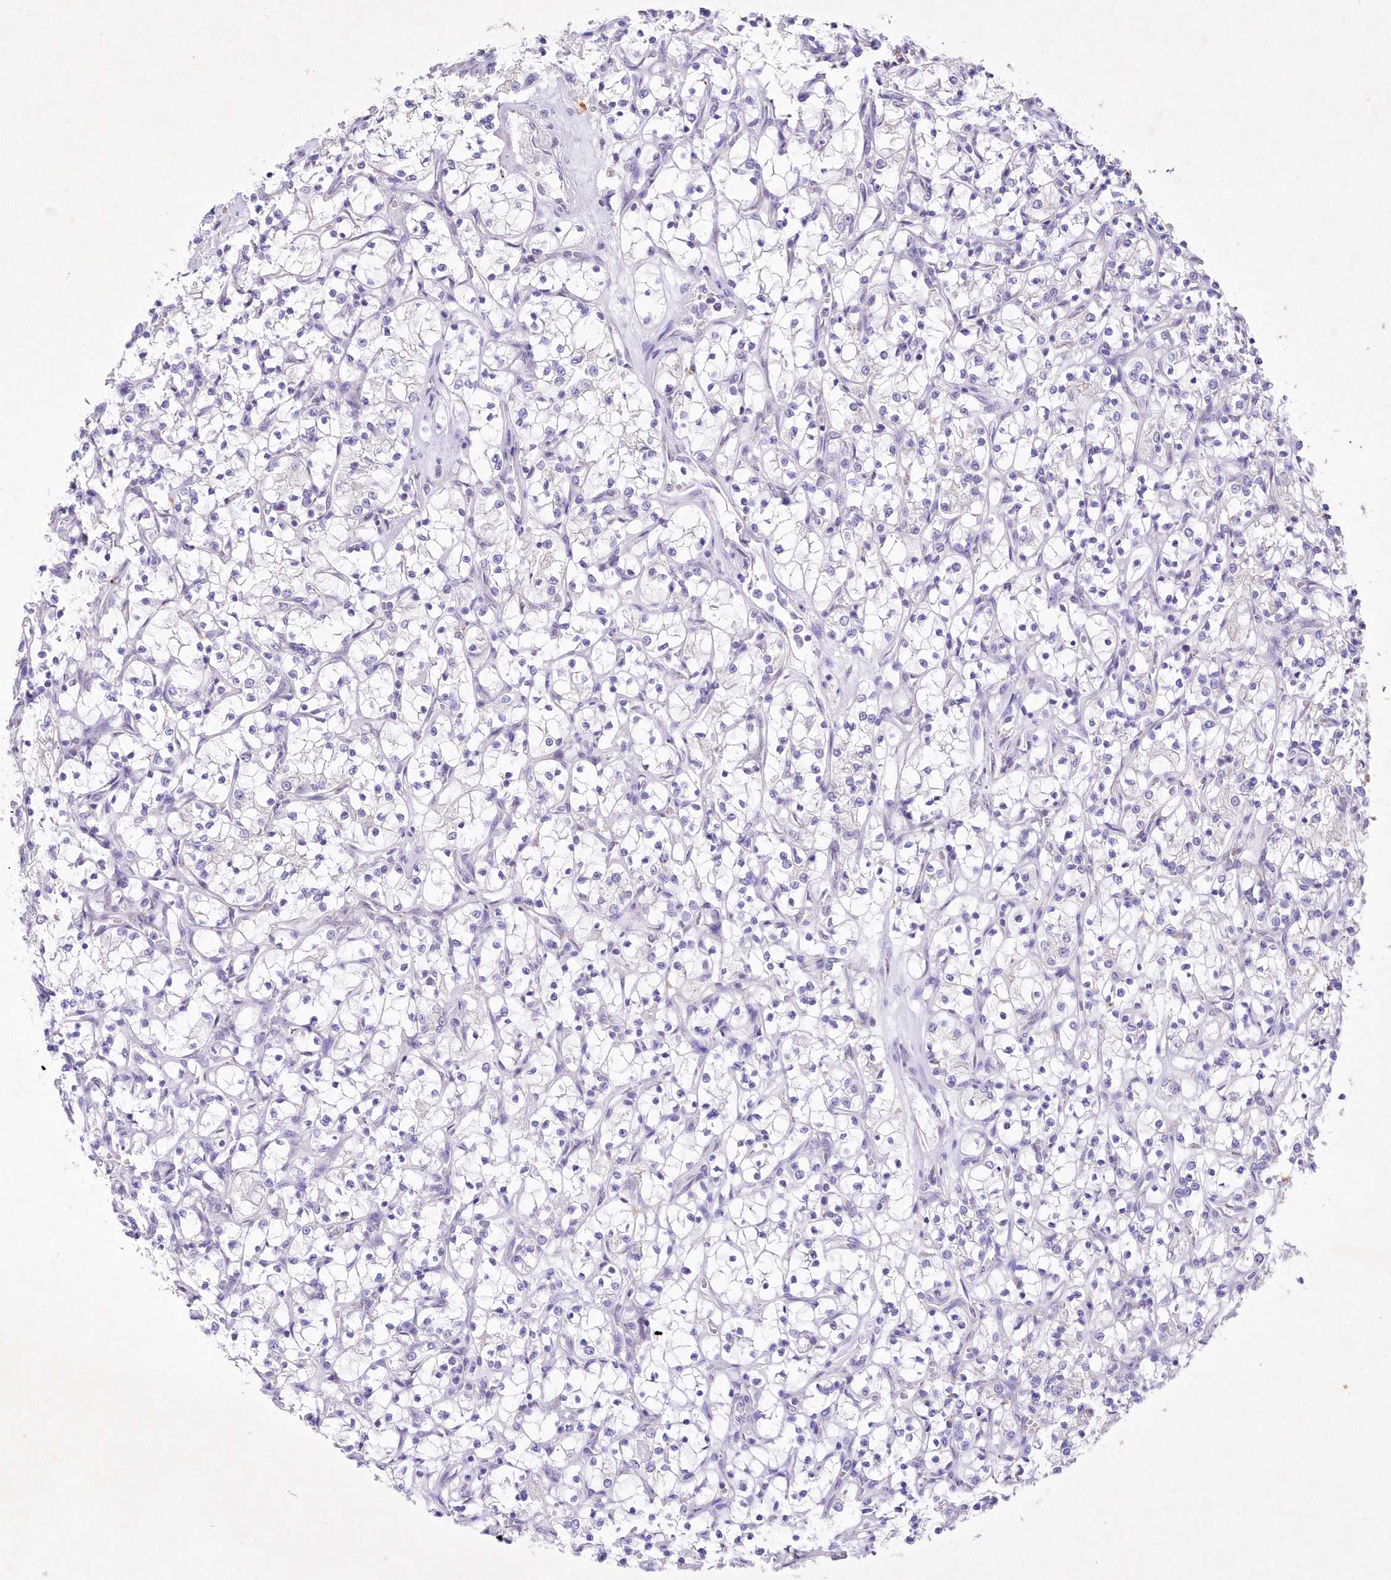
{"staining": {"intensity": "negative", "quantity": "none", "location": "none"}, "tissue": "renal cancer", "cell_type": "Tumor cells", "image_type": "cancer", "snomed": [{"axis": "morphology", "description": "Adenocarcinoma, NOS"}, {"axis": "topography", "description": "Kidney"}], "caption": "Tumor cells are negative for brown protein staining in adenocarcinoma (renal).", "gene": "RBM27", "patient": {"sex": "female", "age": 69}}